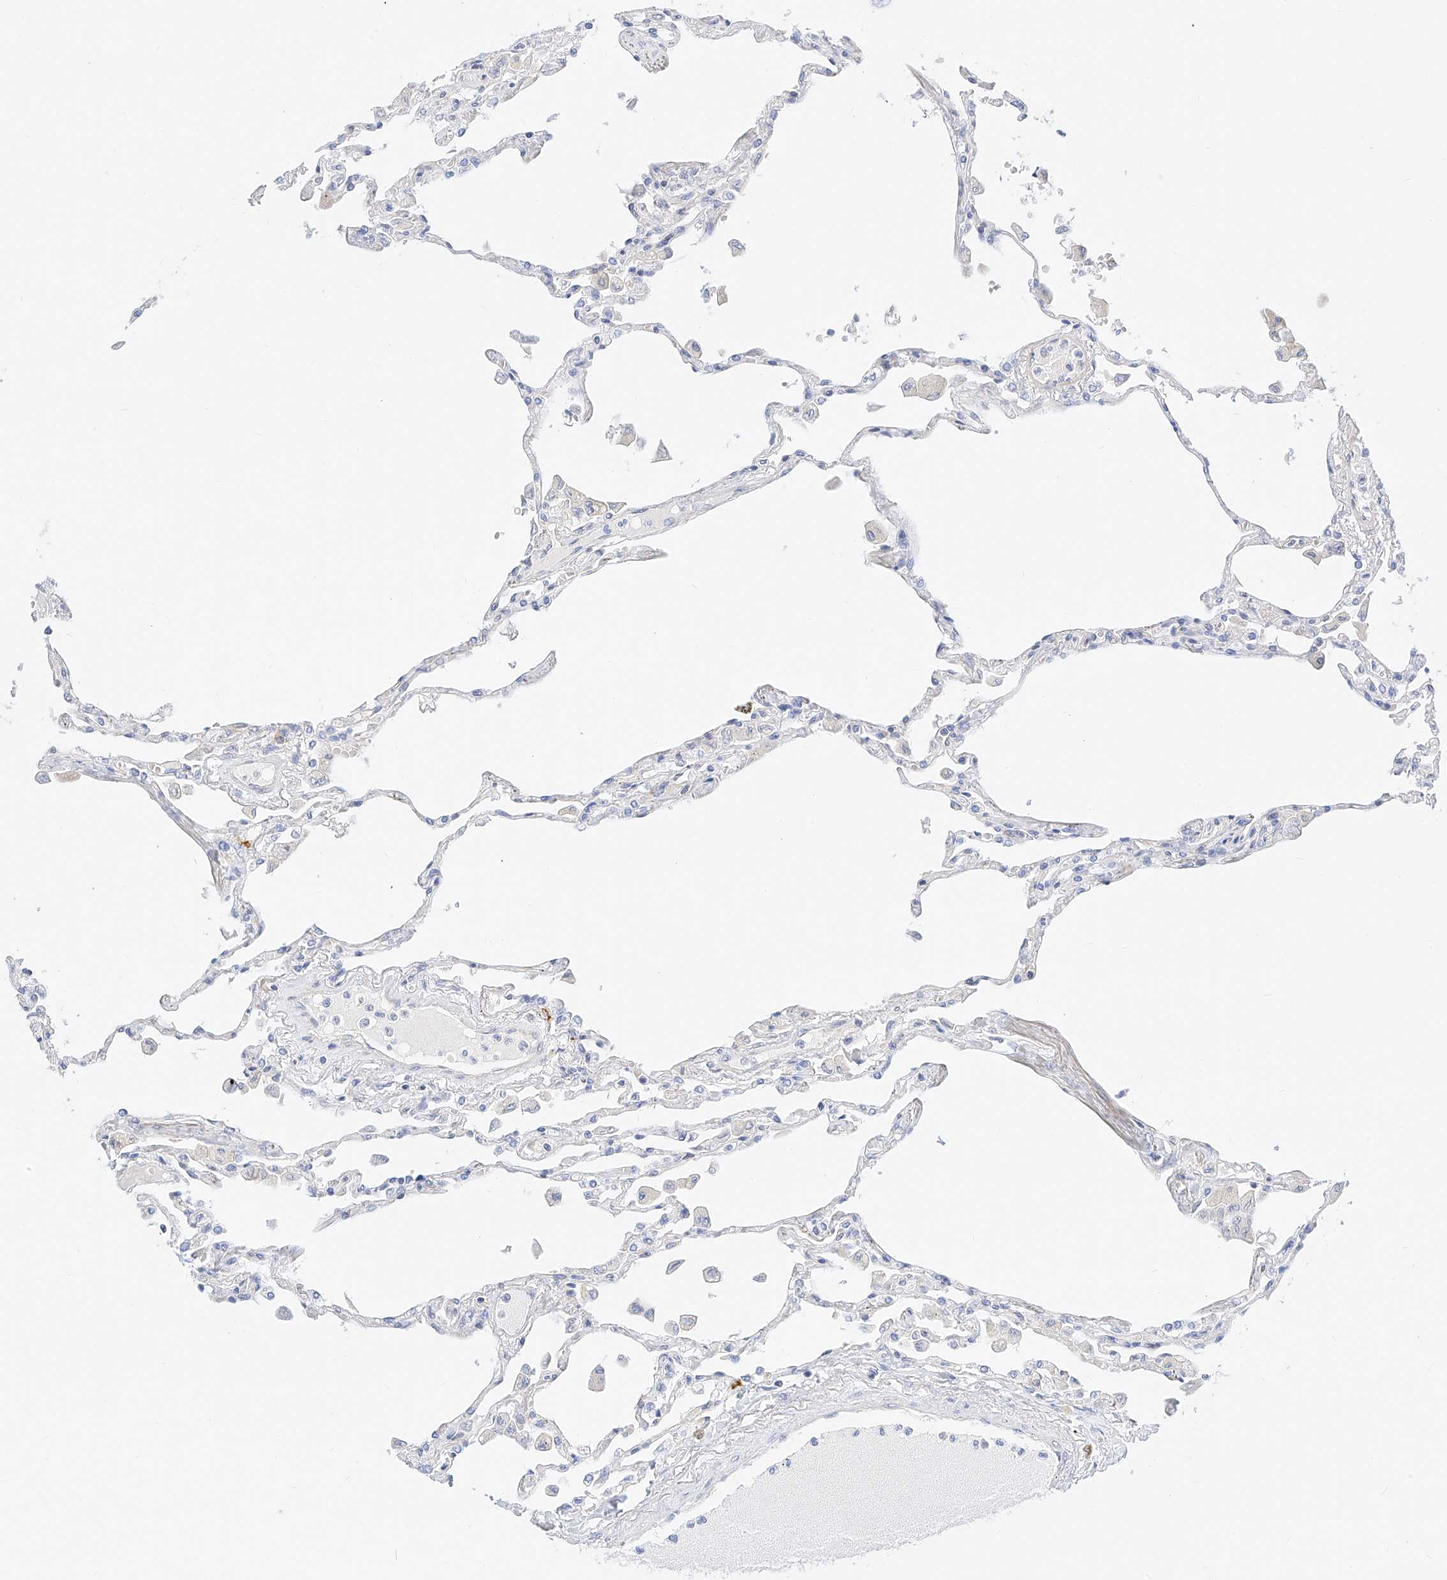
{"staining": {"intensity": "negative", "quantity": "none", "location": "none"}, "tissue": "lung", "cell_type": "Alveolar cells", "image_type": "normal", "snomed": [{"axis": "morphology", "description": "Normal tissue, NOS"}, {"axis": "topography", "description": "Bronchus"}, {"axis": "topography", "description": "Lung"}], "caption": "Immunohistochemistry histopathology image of normal human lung stained for a protein (brown), which displays no expression in alveolar cells.", "gene": "CDCP2", "patient": {"sex": "female", "age": 49}}